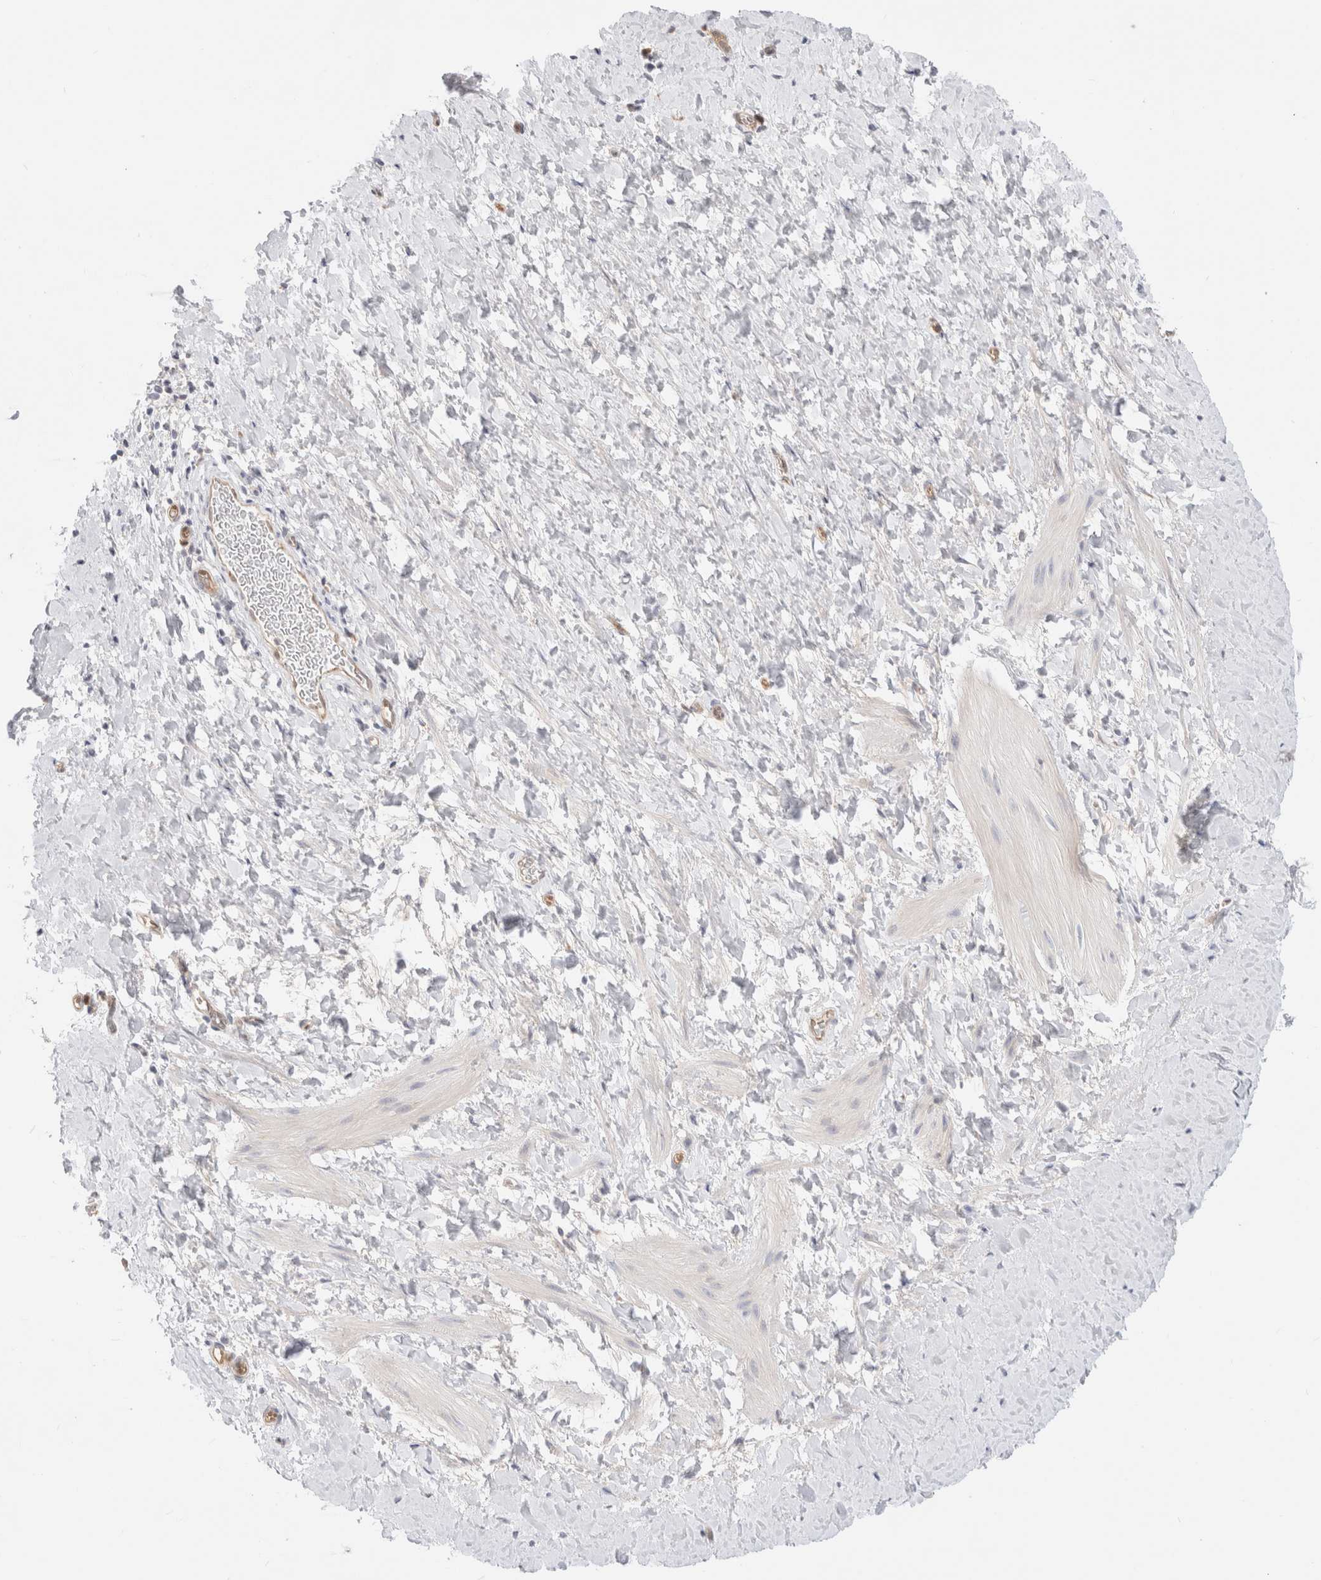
{"staining": {"intensity": "negative", "quantity": "none", "location": "none"}, "tissue": "smooth muscle", "cell_type": "Smooth muscle cells", "image_type": "normal", "snomed": [{"axis": "morphology", "description": "Normal tissue, NOS"}, {"axis": "topography", "description": "Smooth muscle"}], "caption": "Human smooth muscle stained for a protein using IHC displays no expression in smooth muscle cells.", "gene": "EFCAB13", "patient": {"sex": "male", "age": 16}}